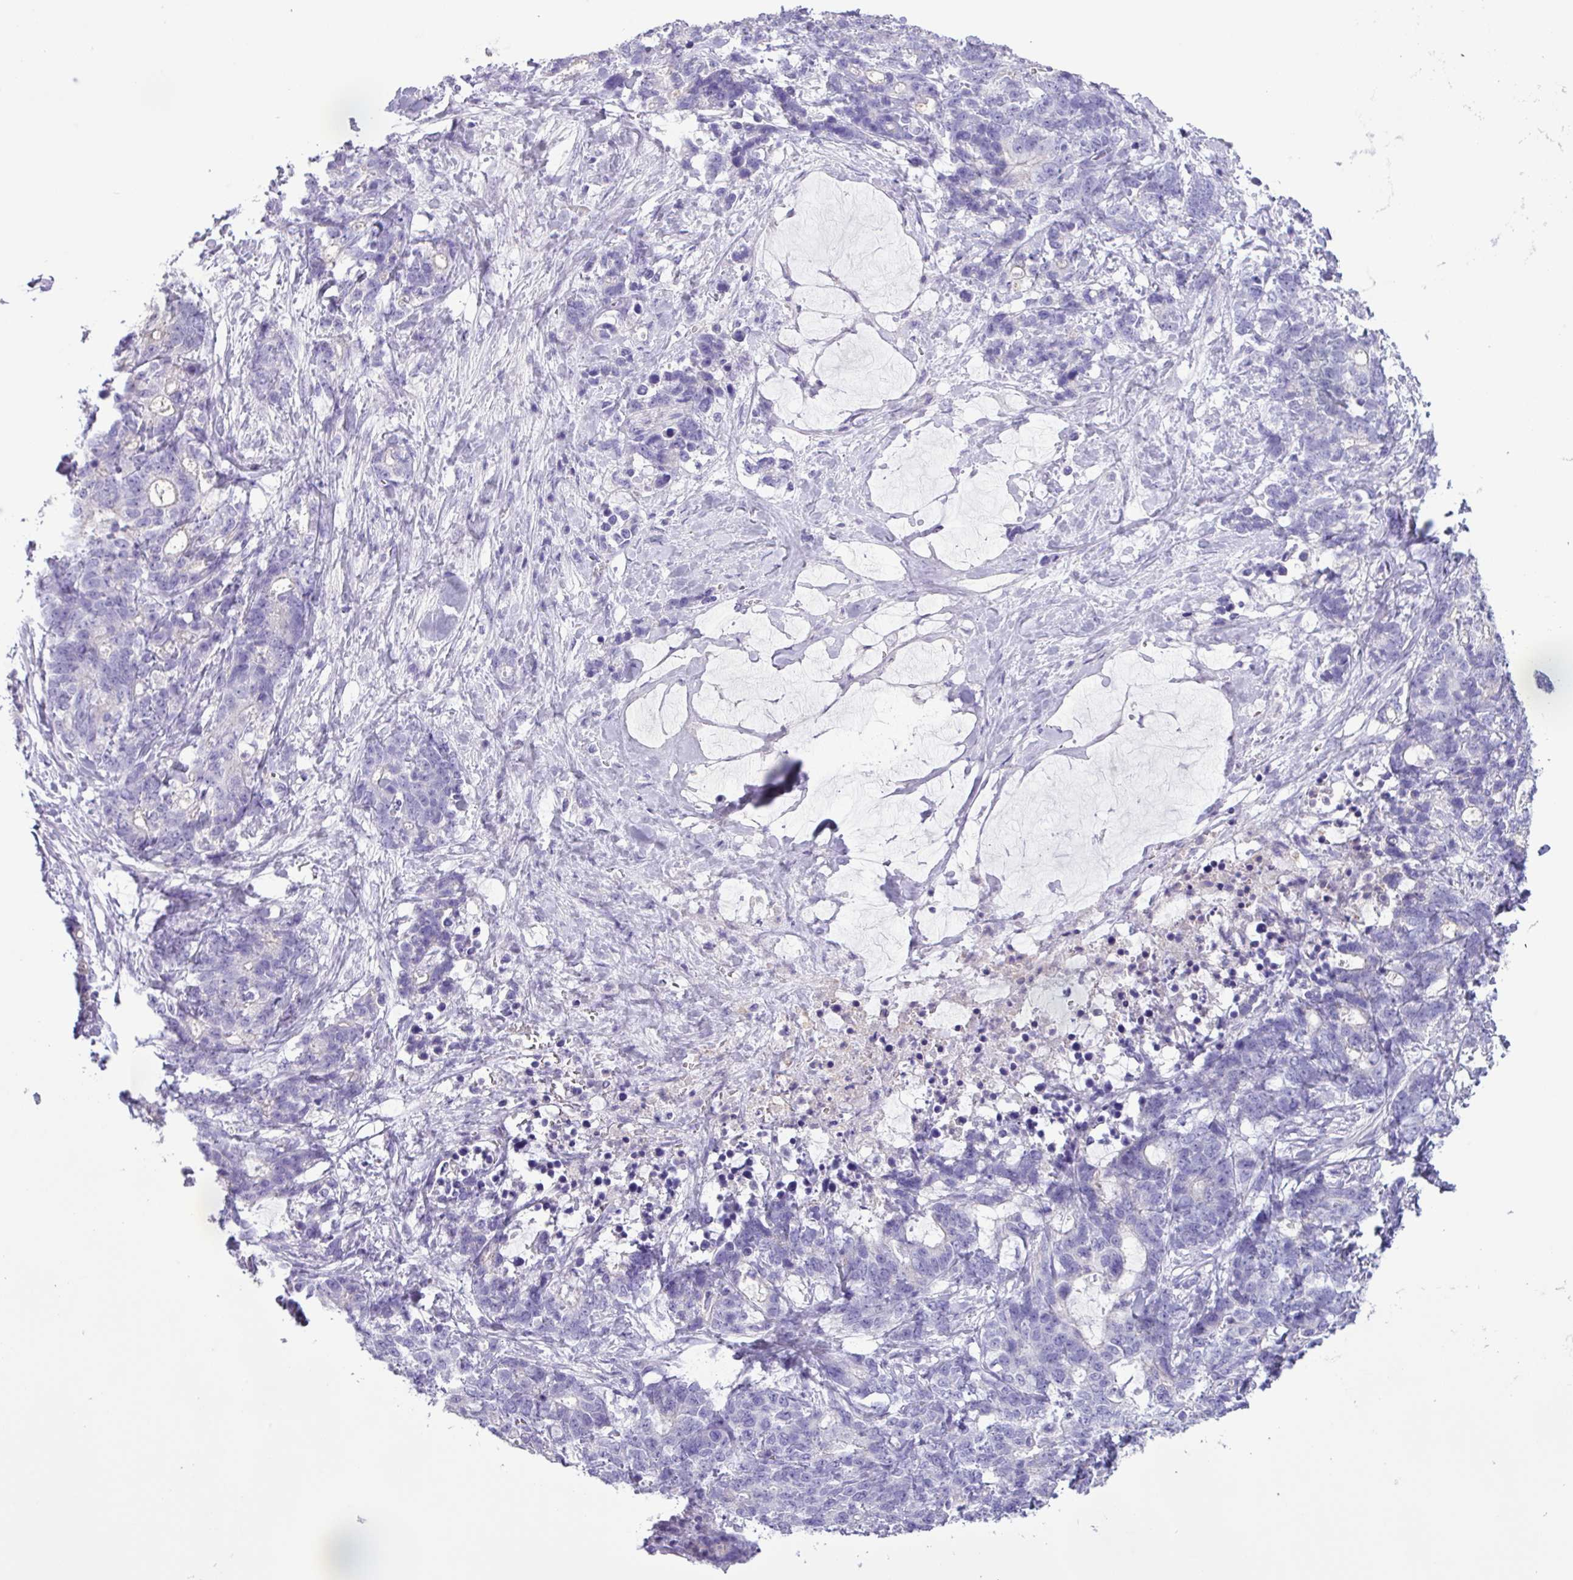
{"staining": {"intensity": "negative", "quantity": "none", "location": "none"}, "tissue": "stomach cancer", "cell_type": "Tumor cells", "image_type": "cancer", "snomed": [{"axis": "morphology", "description": "Normal tissue, NOS"}, {"axis": "morphology", "description": "Adenocarcinoma, NOS"}, {"axis": "topography", "description": "Stomach"}], "caption": "Immunohistochemistry (IHC) photomicrograph of human stomach cancer stained for a protein (brown), which displays no expression in tumor cells.", "gene": "CYSTM1", "patient": {"sex": "female", "age": 64}}